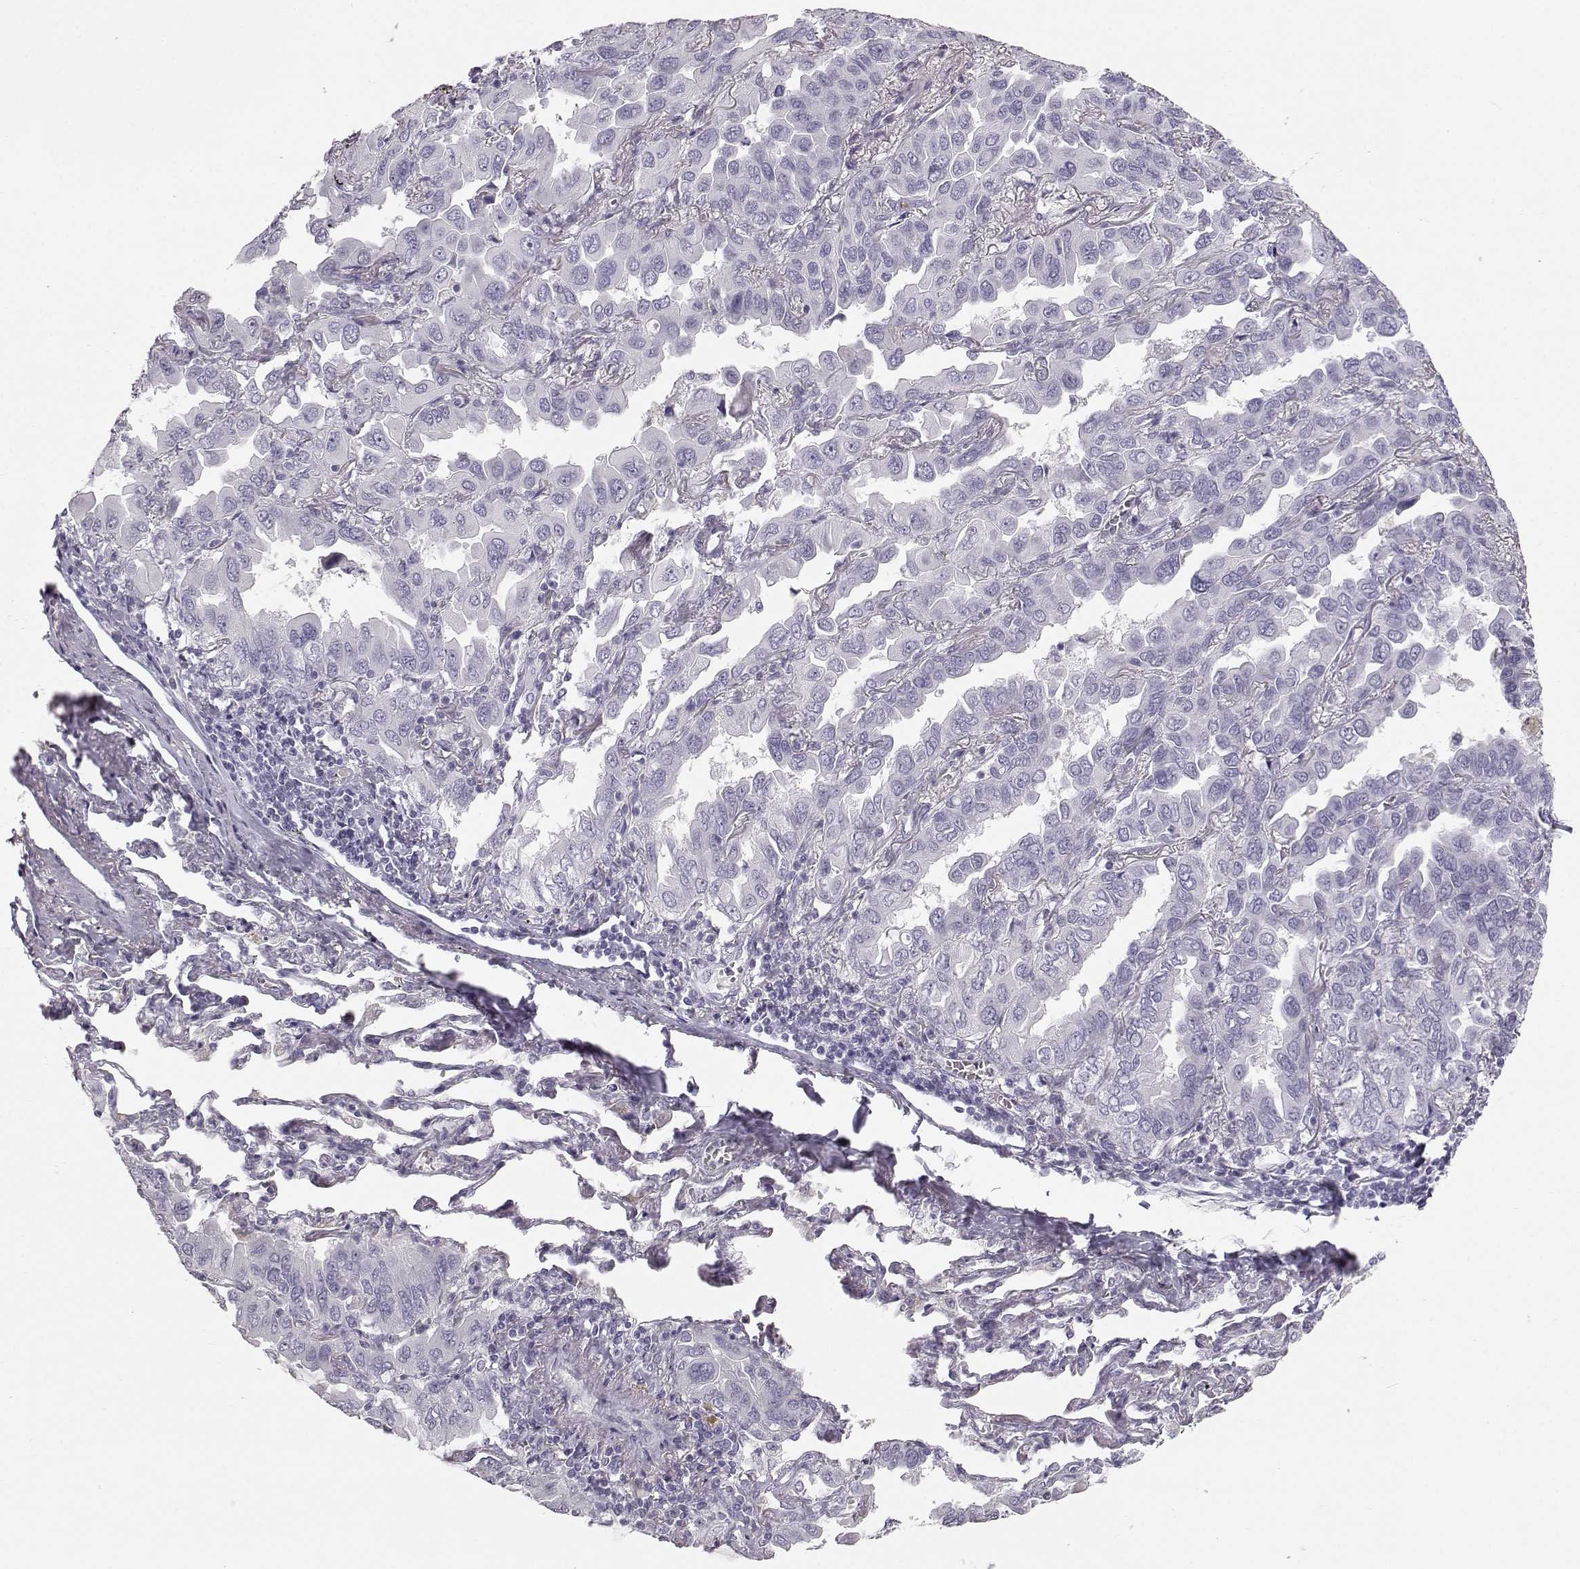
{"staining": {"intensity": "negative", "quantity": "none", "location": "none"}, "tissue": "lung cancer", "cell_type": "Tumor cells", "image_type": "cancer", "snomed": [{"axis": "morphology", "description": "Adenocarcinoma, NOS"}, {"axis": "topography", "description": "Lung"}], "caption": "This photomicrograph is of adenocarcinoma (lung) stained with immunohistochemistry to label a protein in brown with the nuclei are counter-stained blue. There is no expression in tumor cells. (Stains: DAB (3,3'-diaminobenzidine) immunohistochemistry with hematoxylin counter stain, Microscopy: brightfield microscopy at high magnification).", "gene": "KRTAP16-1", "patient": {"sex": "male", "age": 64}}